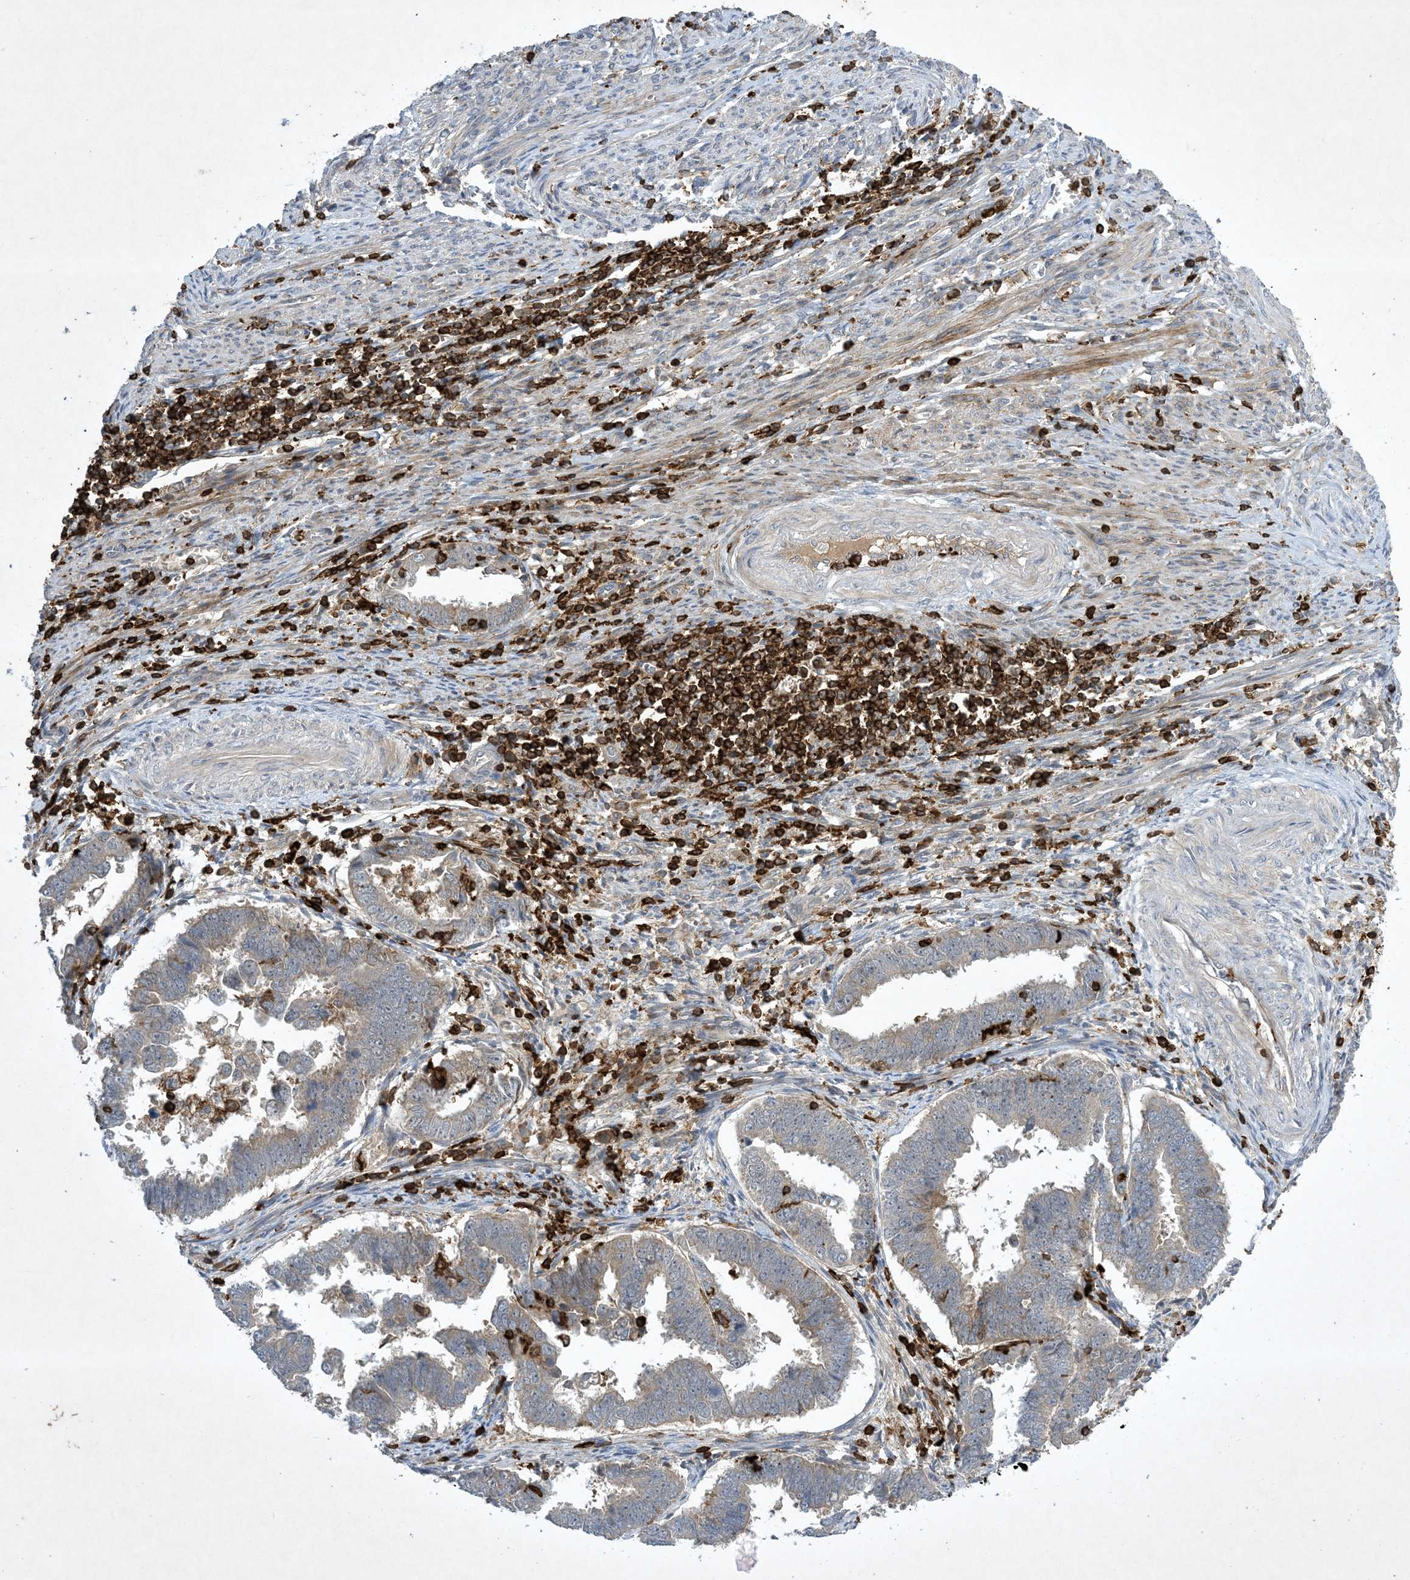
{"staining": {"intensity": "weak", "quantity": "<25%", "location": "cytoplasmic/membranous"}, "tissue": "endometrial cancer", "cell_type": "Tumor cells", "image_type": "cancer", "snomed": [{"axis": "morphology", "description": "Adenocarcinoma, NOS"}, {"axis": "topography", "description": "Endometrium"}], "caption": "Tumor cells show no significant protein positivity in endometrial cancer. (DAB immunohistochemistry visualized using brightfield microscopy, high magnification).", "gene": "AK9", "patient": {"sex": "female", "age": 75}}